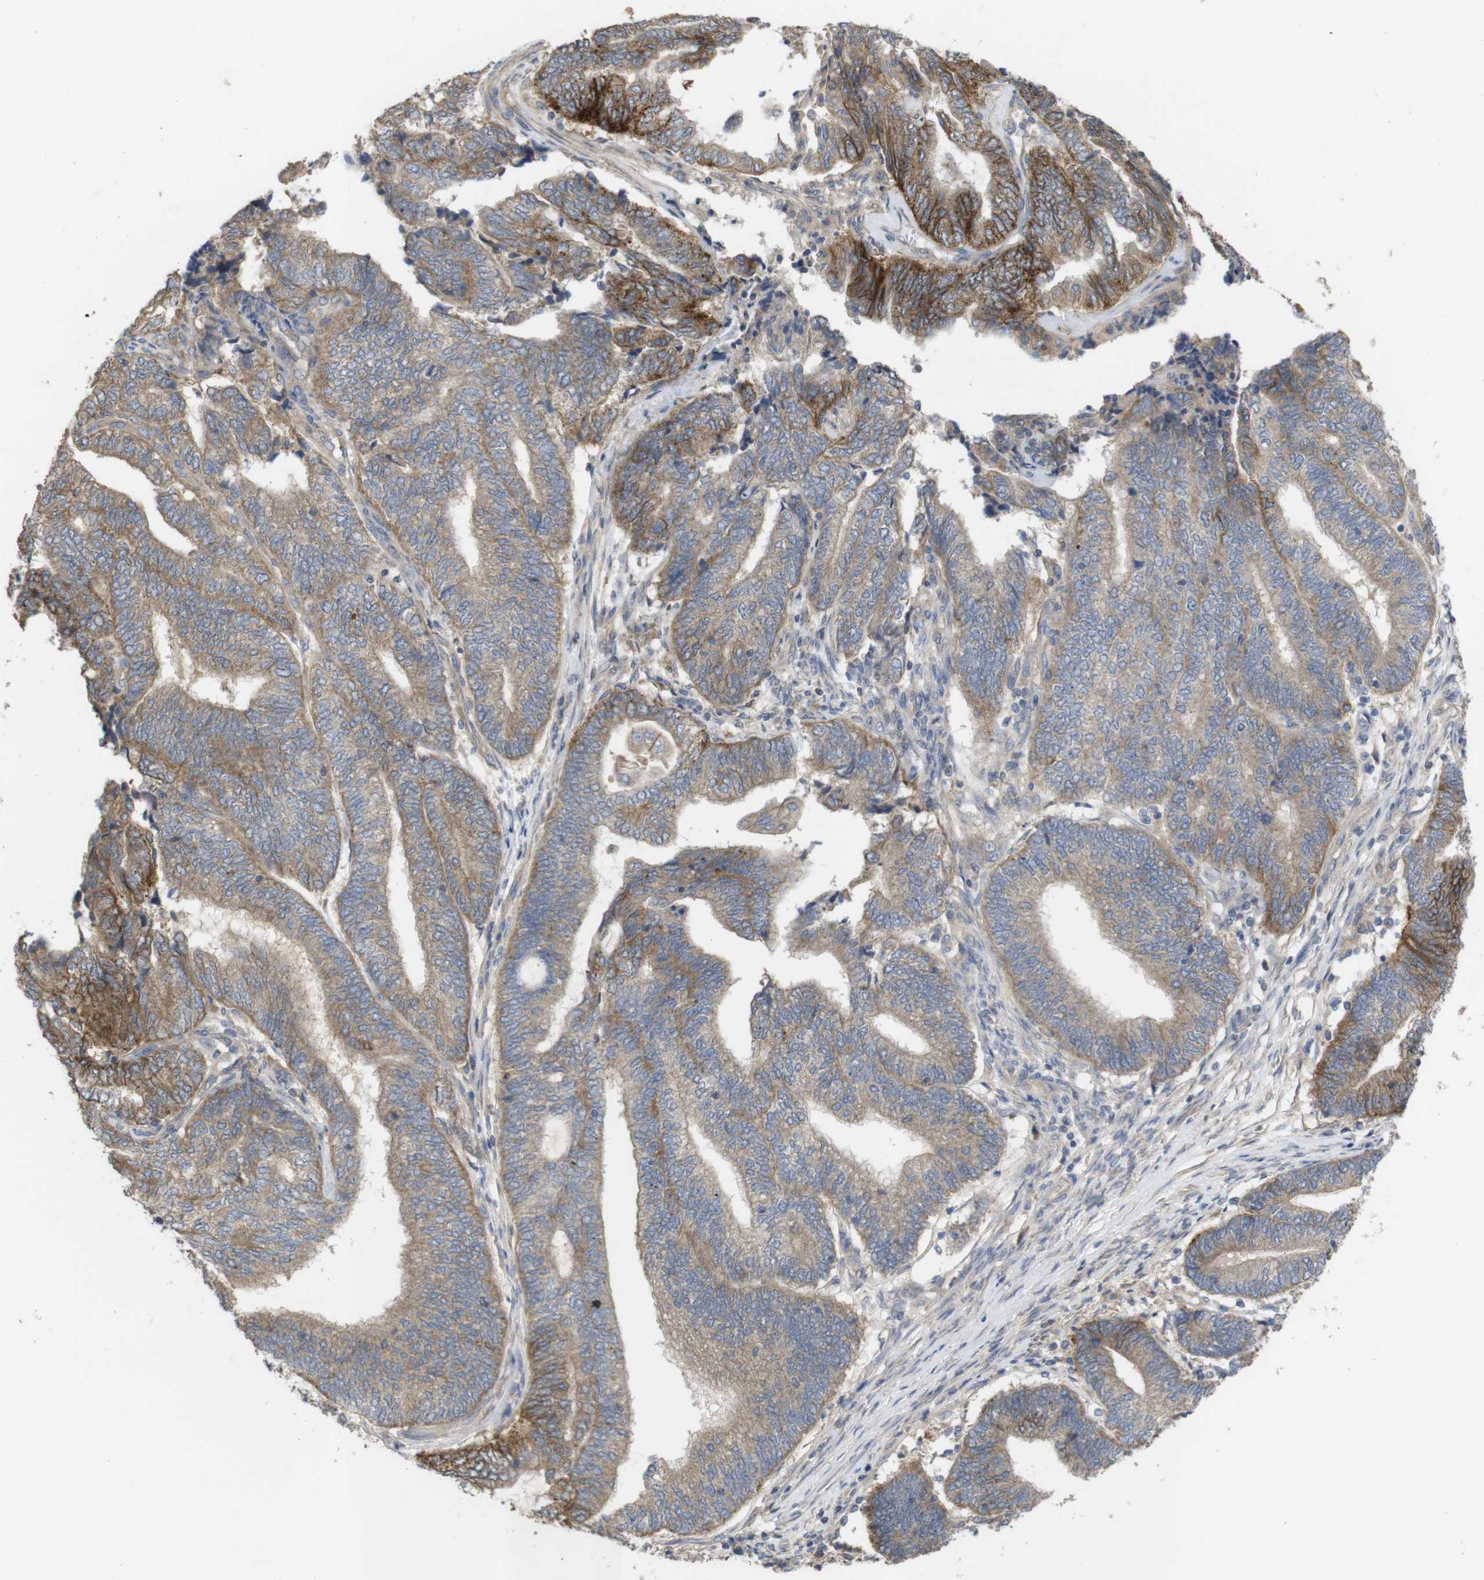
{"staining": {"intensity": "weak", "quantity": ">75%", "location": "cytoplasmic/membranous"}, "tissue": "endometrial cancer", "cell_type": "Tumor cells", "image_type": "cancer", "snomed": [{"axis": "morphology", "description": "Adenocarcinoma, NOS"}, {"axis": "topography", "description": "Uterus"}, {"axis": "topography", "description": "Endometrium"}], "caption": "This photomicrograph demonstrates endometrial cancer (adenocarcinoma) stained with IHC to label a protein in brown. The cytoplasmic/membranous of tumor cells show weak positivity for the protein. Nuclei are counter-stained blue.", "gene": "KCNS3", "patient": {"sex": "female", "age": 70}}